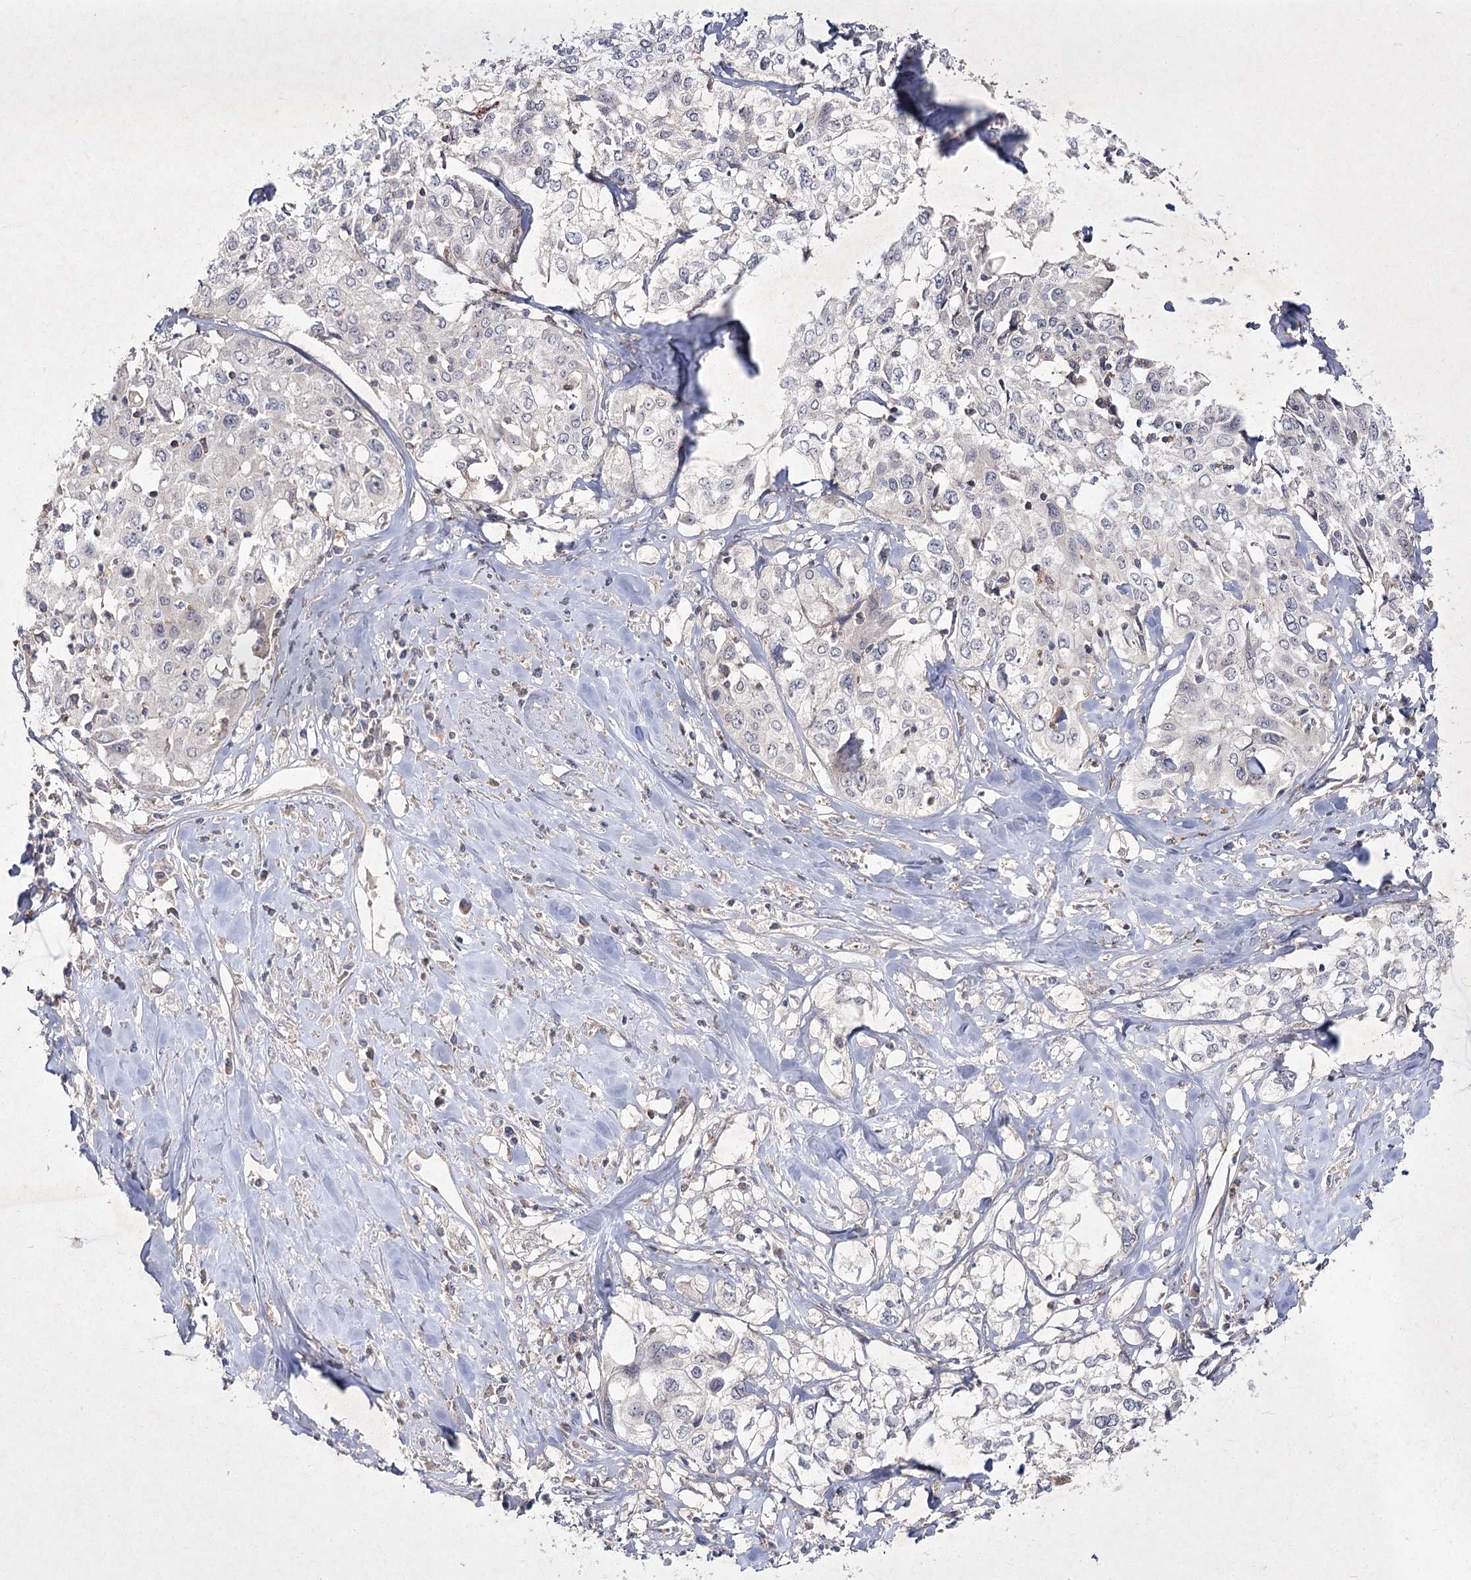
{"staining": {"intensity": "negative", "quantity": "none", "location": "none"}, "tissue": "cervical cancer", "cell_type": "Tumor cells", "image_type": "cancer", "snomed": [{"axis": "morphology", "description": "Squamous cell carcinoma, NOS"}, {"axis": "topography", "description": "Cervix"}], "caption": "Cervical squamous cell carcinoma was stained to show a protein in brown. There is no significant staining in tumor cells.", "gene": "CIB2", "patient": {"sex": "female", "age": 31}}